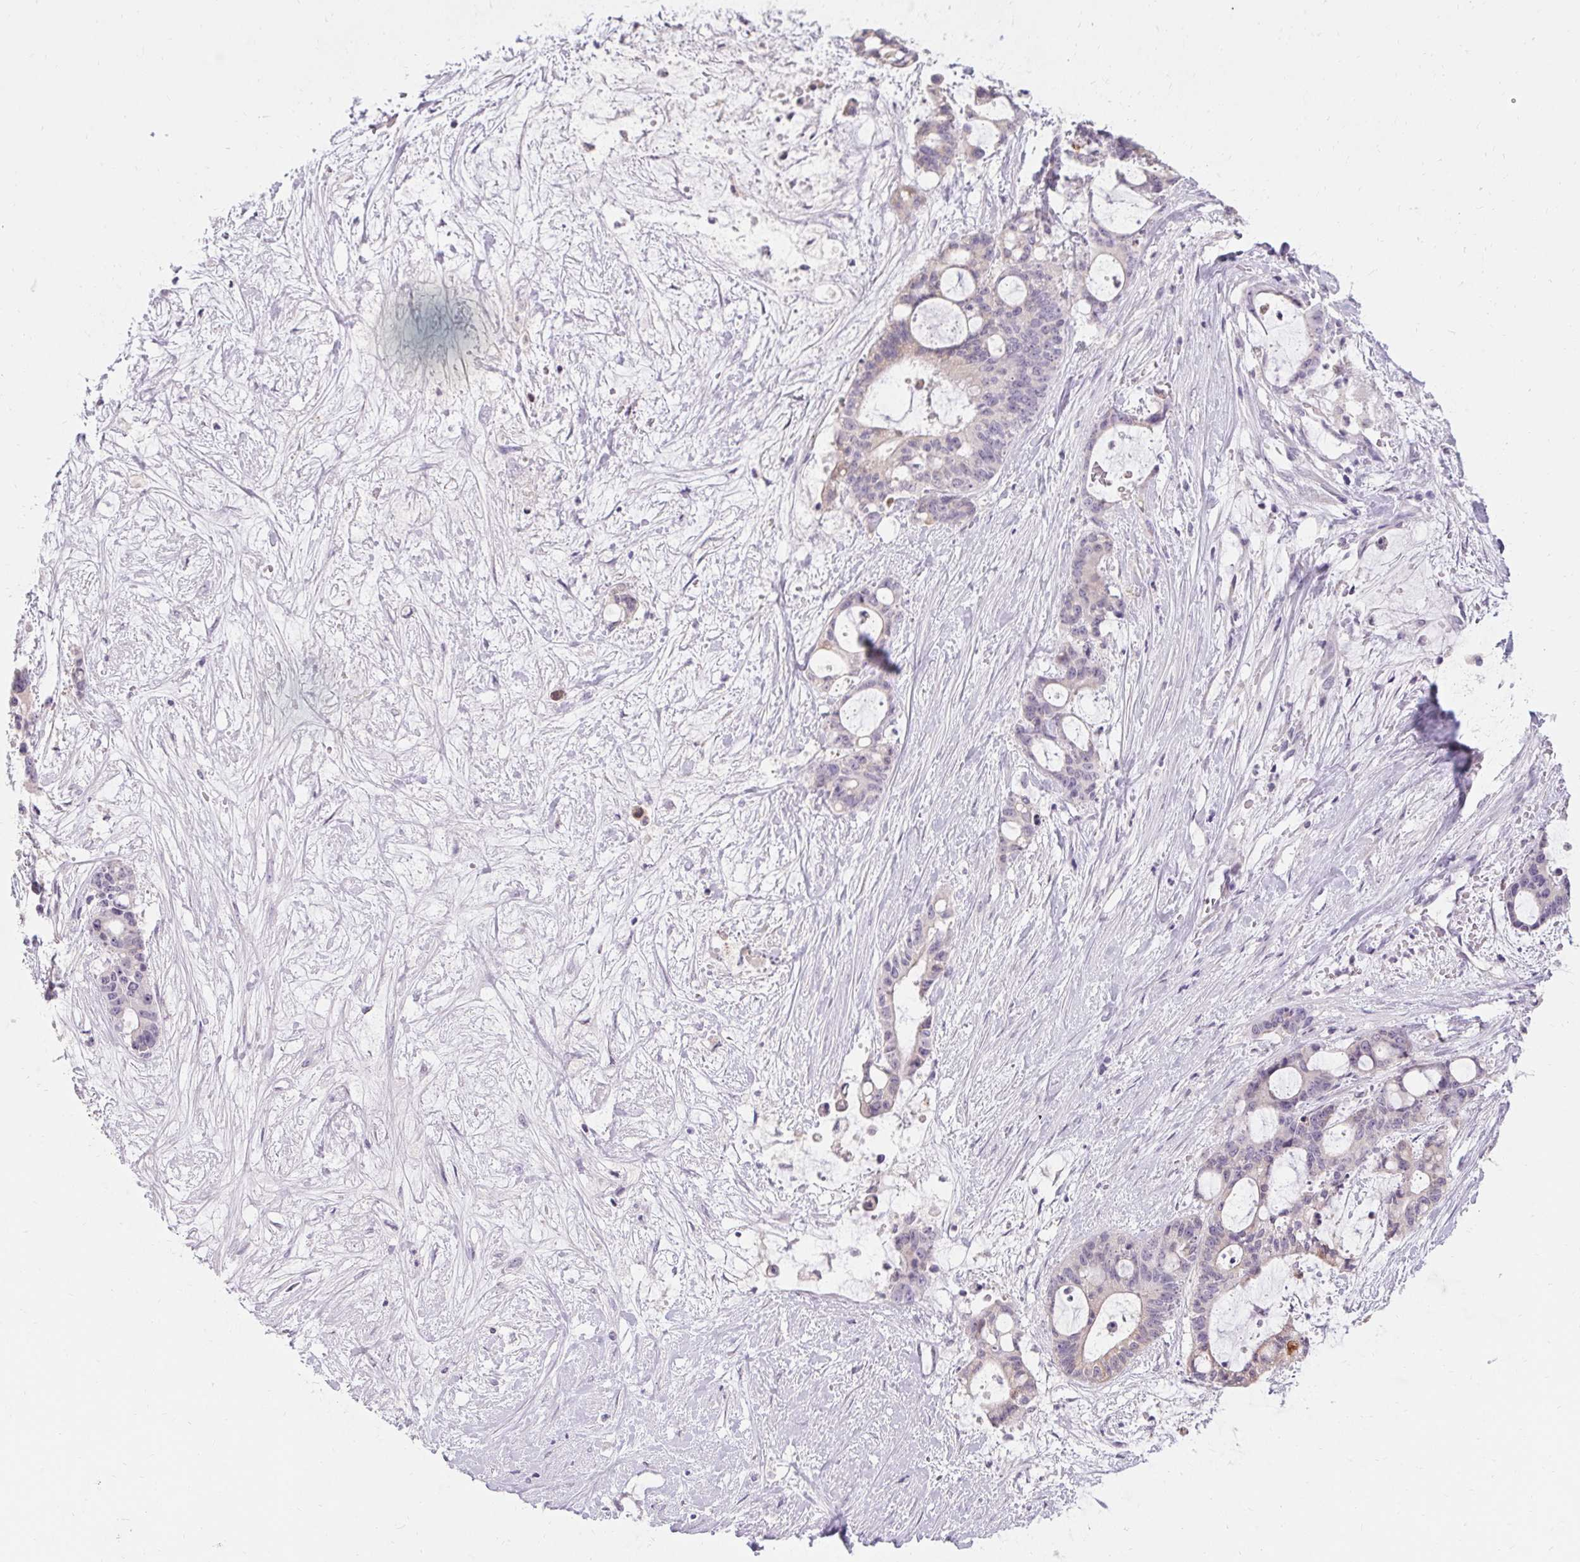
{"staining": {"intensity": "weak", "quantity": "<25%", "location": "cytoplasmic/membranous"}, "tissue": "liver cancer", "cell_type": "Tumor cells", "image_type": "cancer", "snomed": [{"axis": "morphology", "description": "Normal tissue, NOS"}, {"axis": "morphology", "description": "Cholangiocarcinoma"}, {"axis": "topography", "description": "Liver"}, {"axis": "topography", "description": "Peripheral nerve tissue"}], "caption": "Immunohistochemistry of liver cancer (cholangiocarcinoma) exhibits no expression in tumor cells.", "gene": "HSD17B3", "patient": {"sex": "female", "age": 73}}